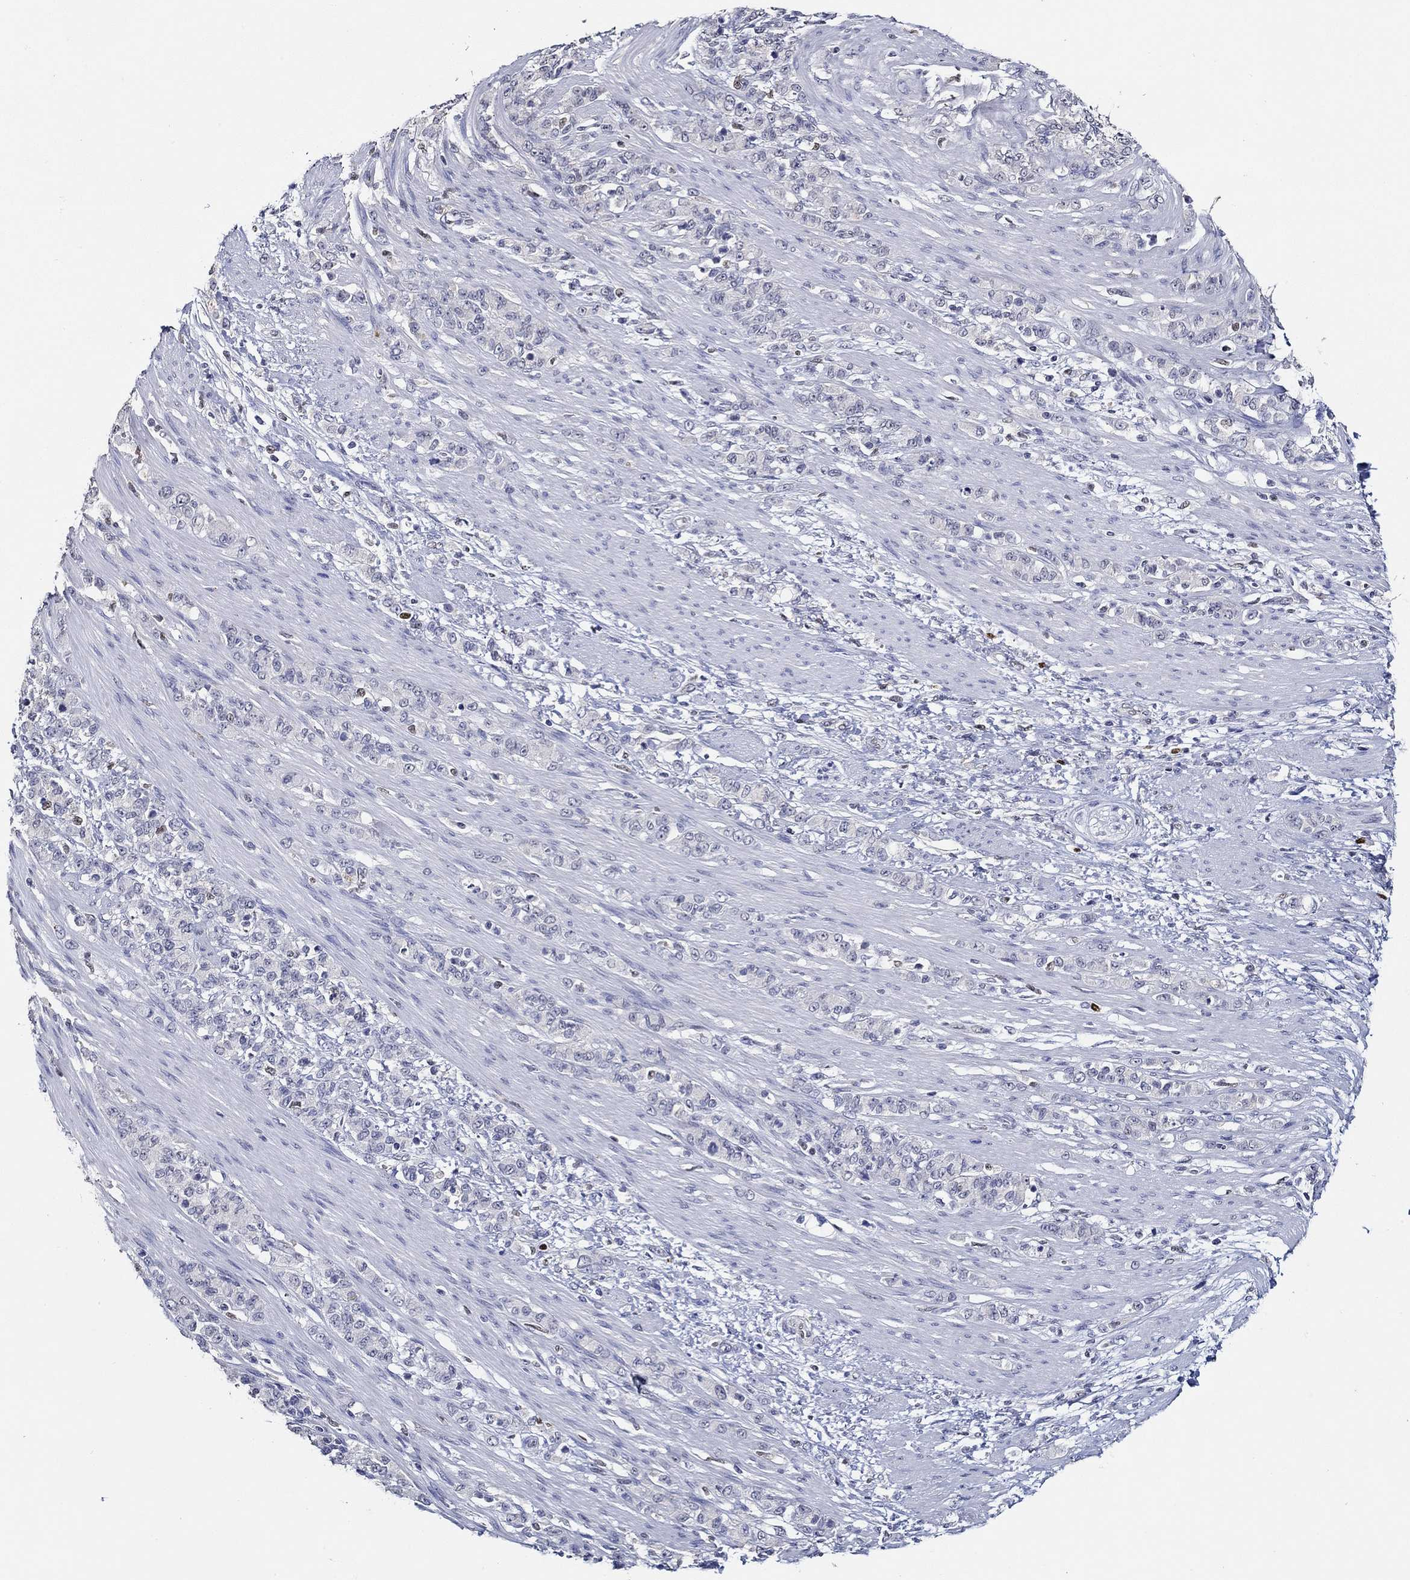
{"staining": {"intensity": "negative", "quantity": "none", "location": "none"}, "tissue": "stomach cancer", "cell_type": "Tumor cells", "image_type": "cancer", "snomed": [{"axis": "morphology", "description": "Normal tissue, NOS"}, {"axis": "morphology", "description": "Adenocarcinoma, NOS"}, {"axis": "topography", "description": "Stomach"}], "caption": "High power microscopy photomicrograph of an immunohistochemistry image of stomach cancer (adenocarcinoma), revealing no significant expression in tumor cells.", "gene": "GATA2", "patient": {"sex": "female", "age": 79}}